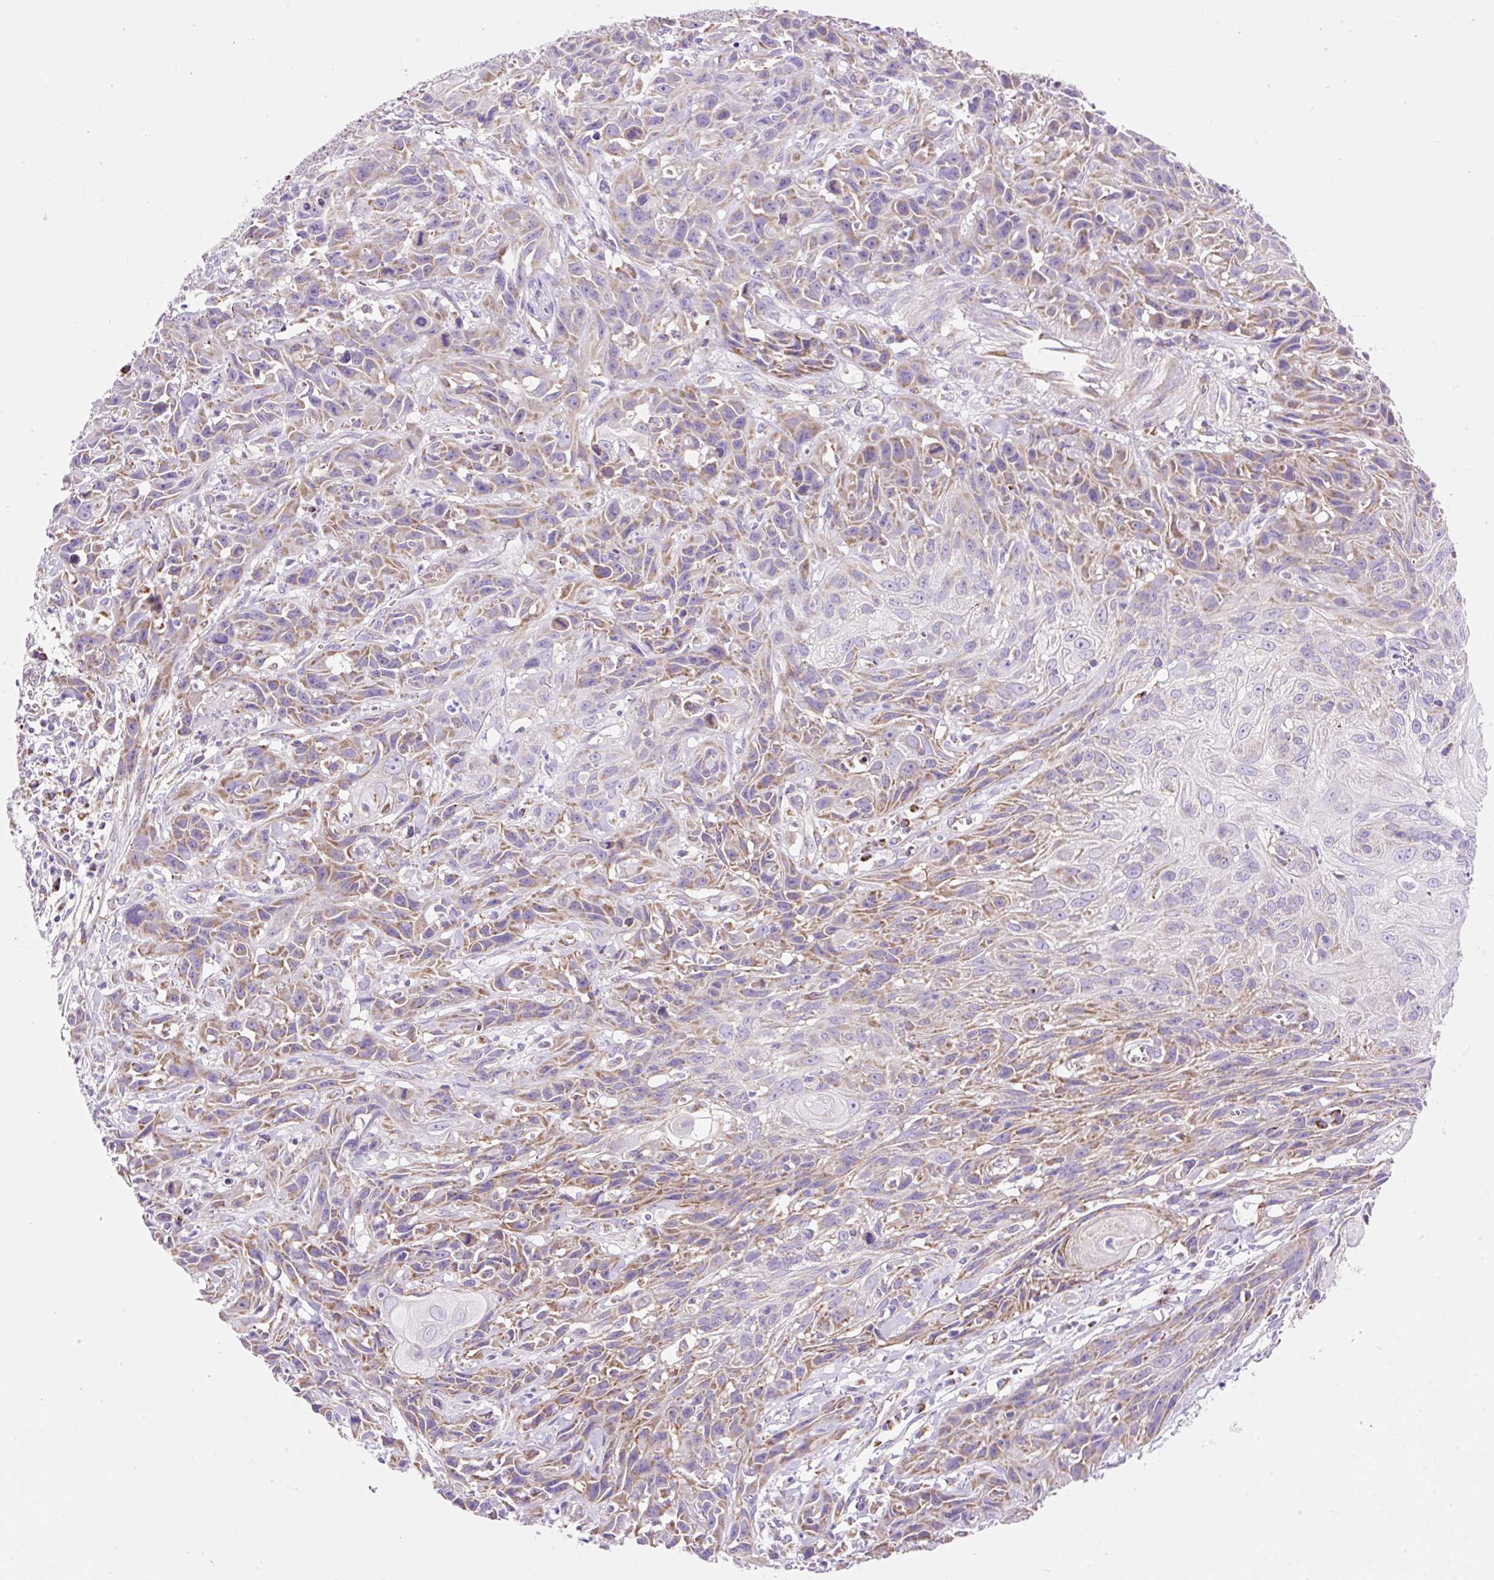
{"staining": {"intensity": "weak", "quantity": ">75%", "location": "cytoplasmic/membranous"}, "tissue": "skin cancer", "cell_type": "Tumor cells", "image_type": "cancer", "snomed": [{"axis": "morphology", "description": "Squamous cell carcinoma, NOS"}, {"axis": "topography", "description": "Skin"}, {"axis": "topography", "description": "Vulva"}], "caption": "IHC (DAB (3,3'-diaminobenzidine)) staining of squamous cell carcinoma (skin) shows weak cytoplasmic/membranous protein staining in approximately >75% of tumor cells. The protein is stained brown, and the nuclei are stained in blue (DAB IHC with brightfield microscopy, high magnification).", "gene": "DAAM2", "patient": {"sex": "female", "age": 83}}